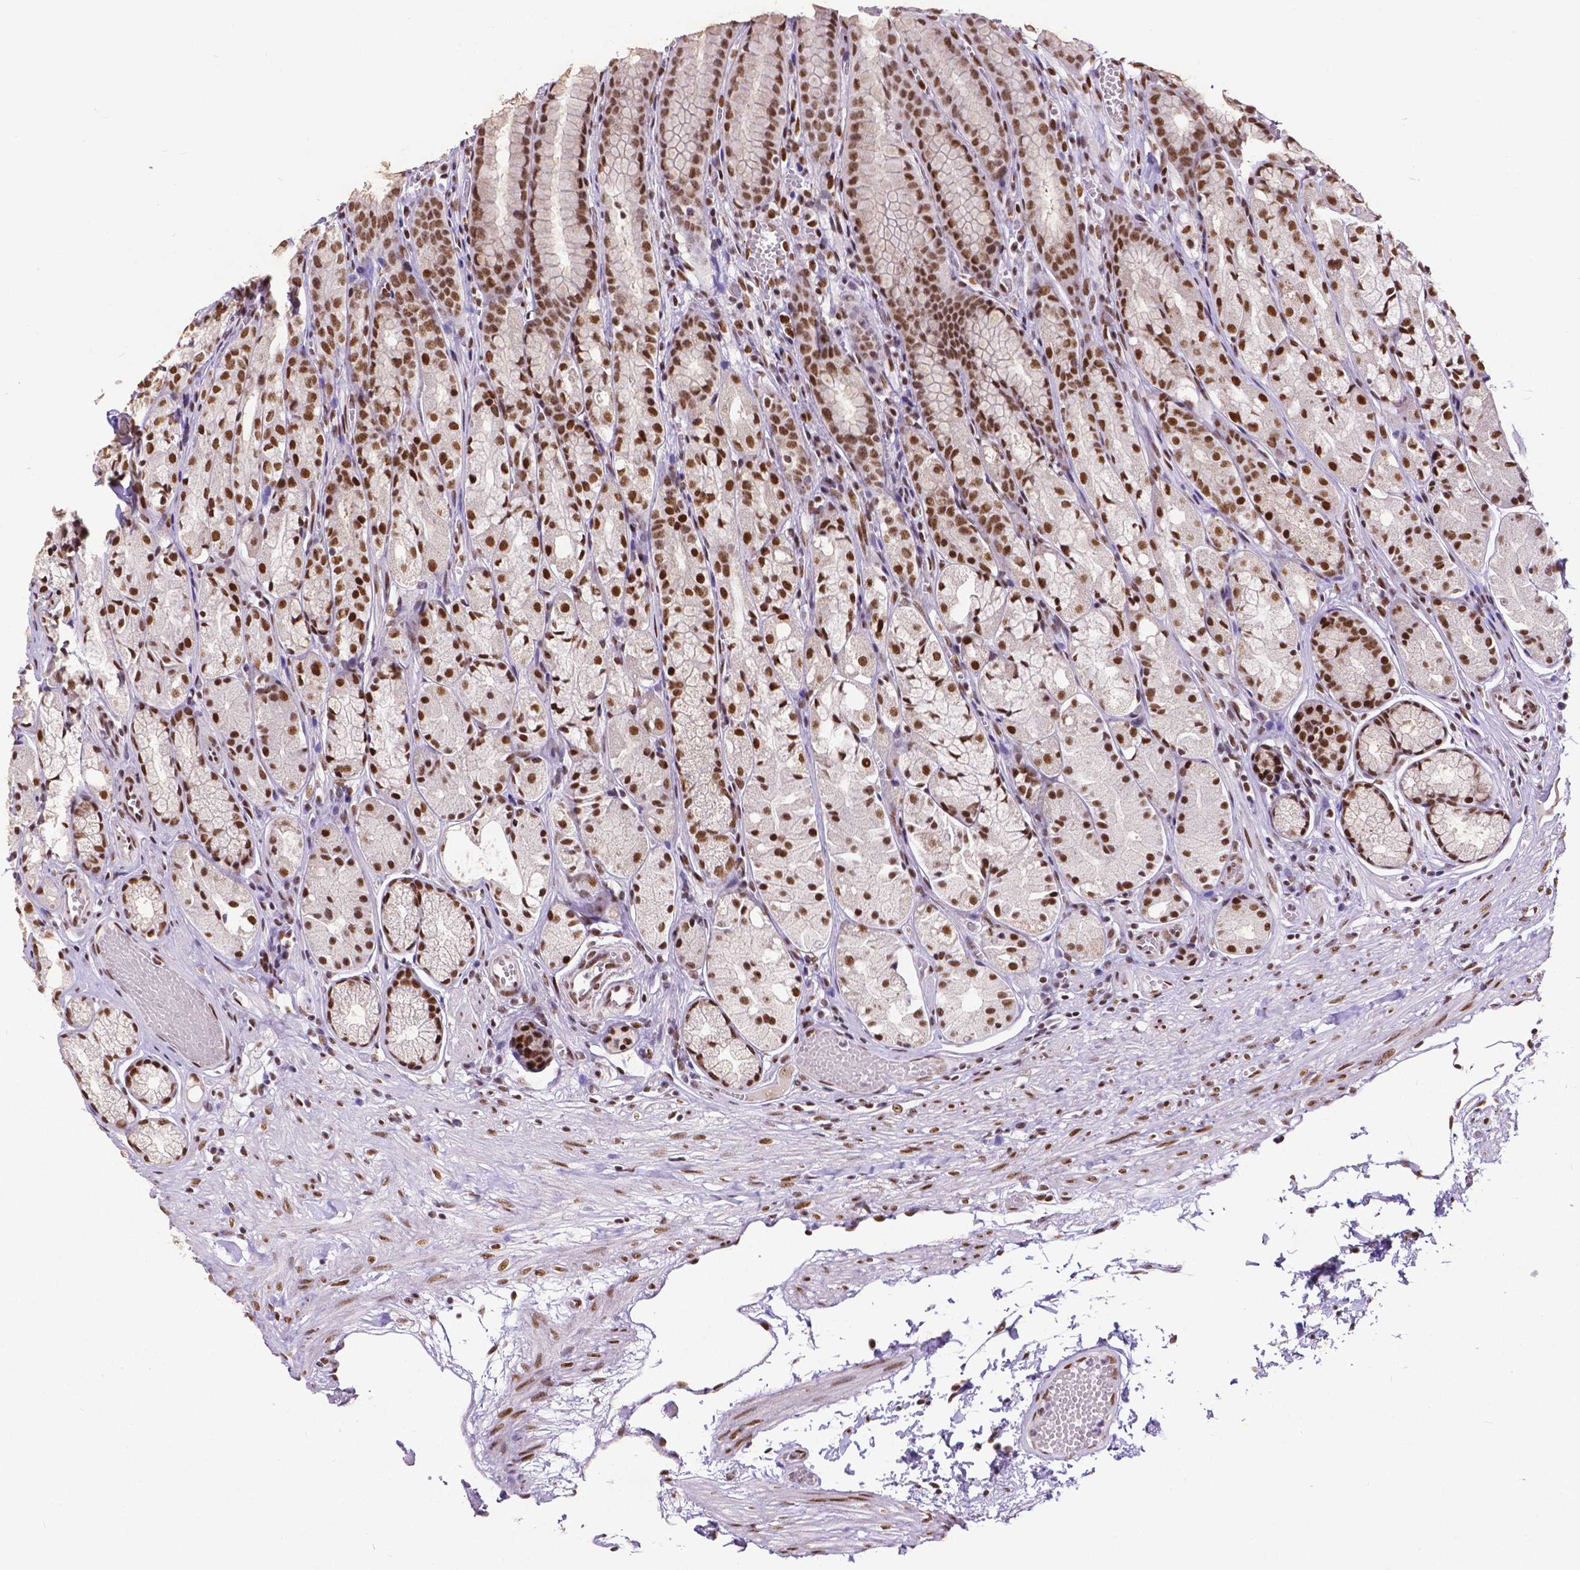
{"staining": {"intensity": "strong", "quantity": ">75%", "location": "nuclear"}, "tissue": "stomach", "cell_type": "Glandular cells", "image_type": "normal", "snomed": [{"axis": "morphology", "description": "Normal tissue, NOS"}, {"axis": "topography", "description": "Stomach"}], "caption": "Stomach stained with DAB immunohistochemistry displays high levels of strong nuclear positivity in about >75% of glandular cells. The staining was performed using DAB, with brown indicating positive protein expression. Nuclei are stained blue with hematoxylin.", "gene": "ATRX", "patient": {"sex": "male", "age": 70}}